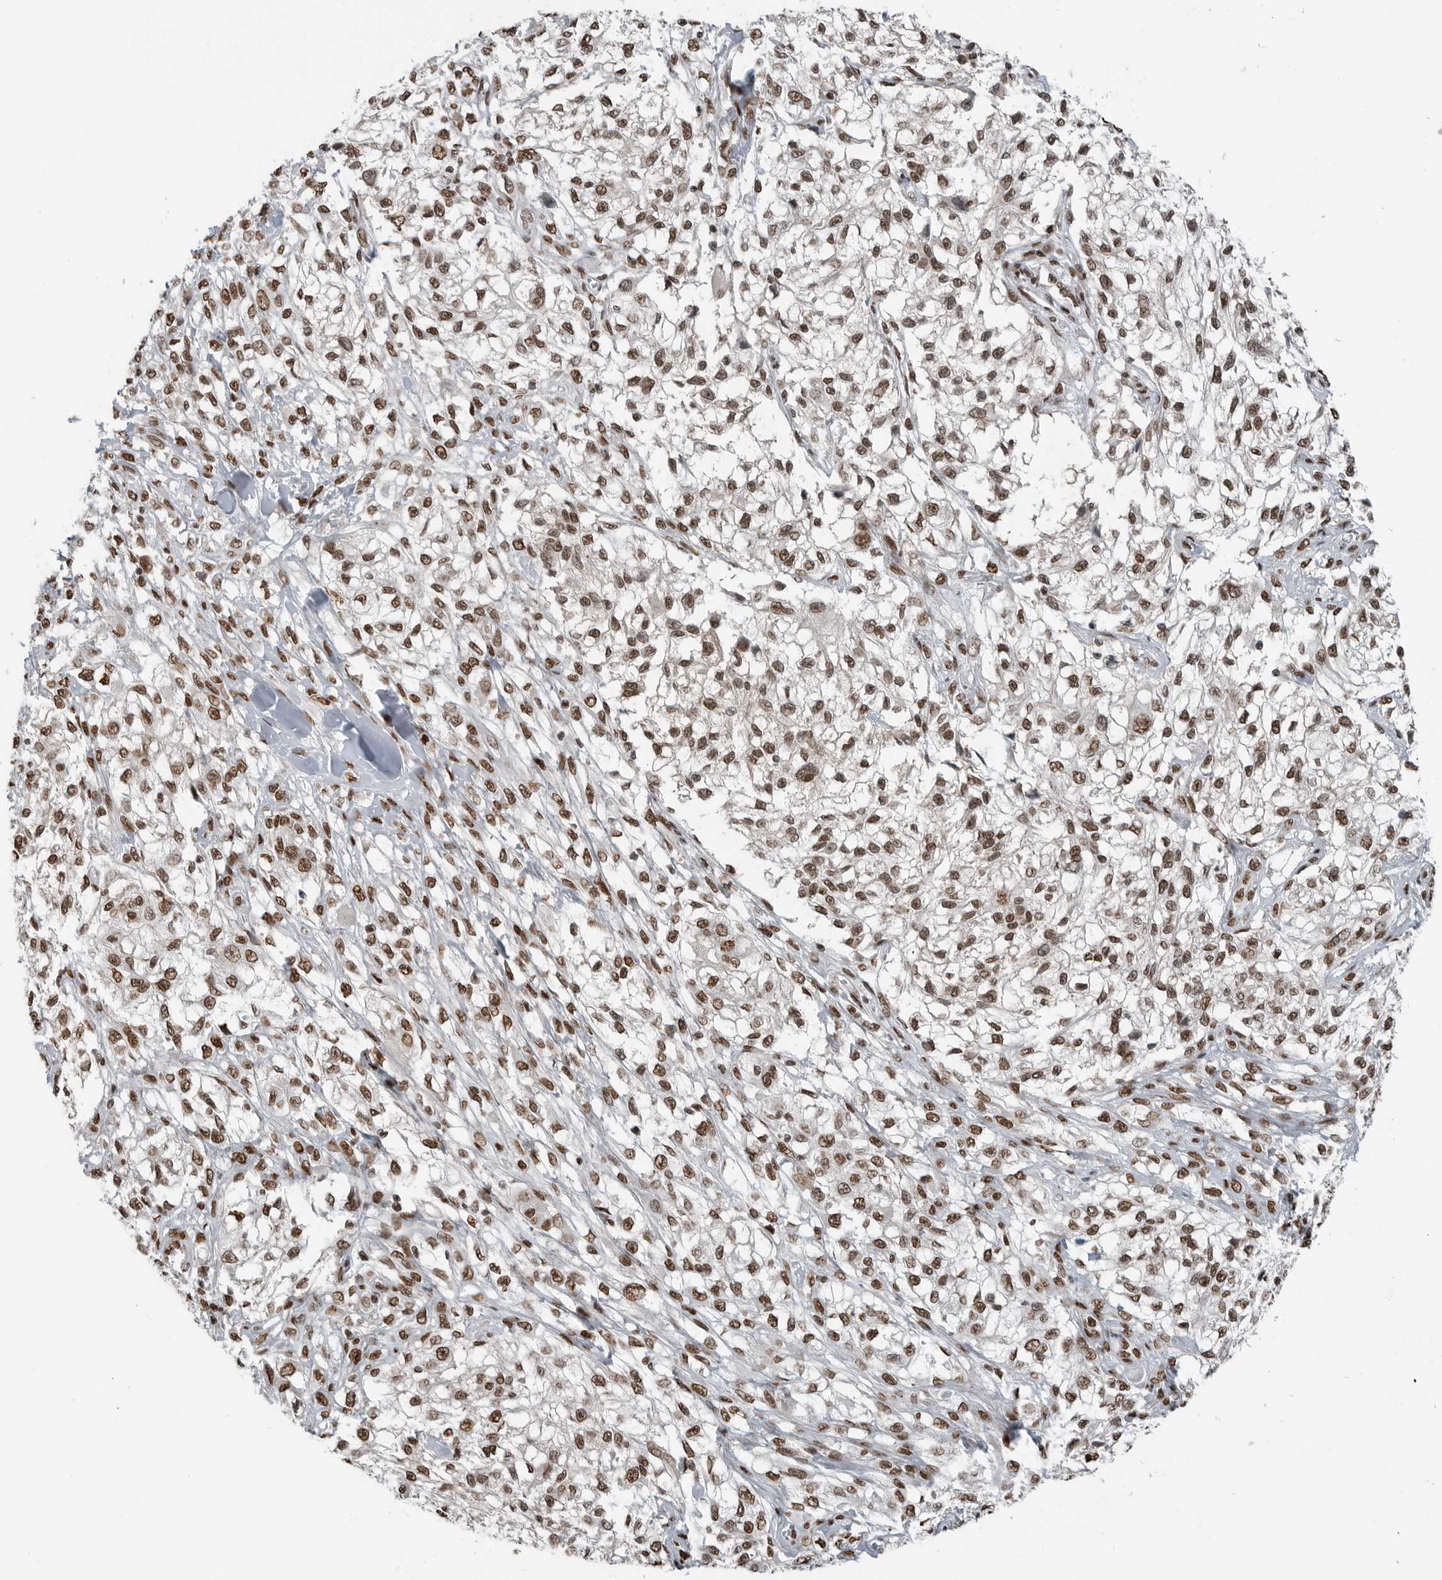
{"staining": {"intensity": "moderate", "quantity": ">75%", "location": "nuclear"}, "tissue": "melanoma", "cell_type": "Tumor cells", "image_type": "cancer", "snomed": [{"axis": "morphology", "description": "Malignant melanoma, NOS"}, {"axis": "topography", "description": "Skin of head"}], "caption": "Immunohistochemical staining of human melanoma displays moderate nuclear protein staining in approximately >75% of tumor cells.", "gene": "BLZF1", "patient": {"sex": "male", "age": 83}}